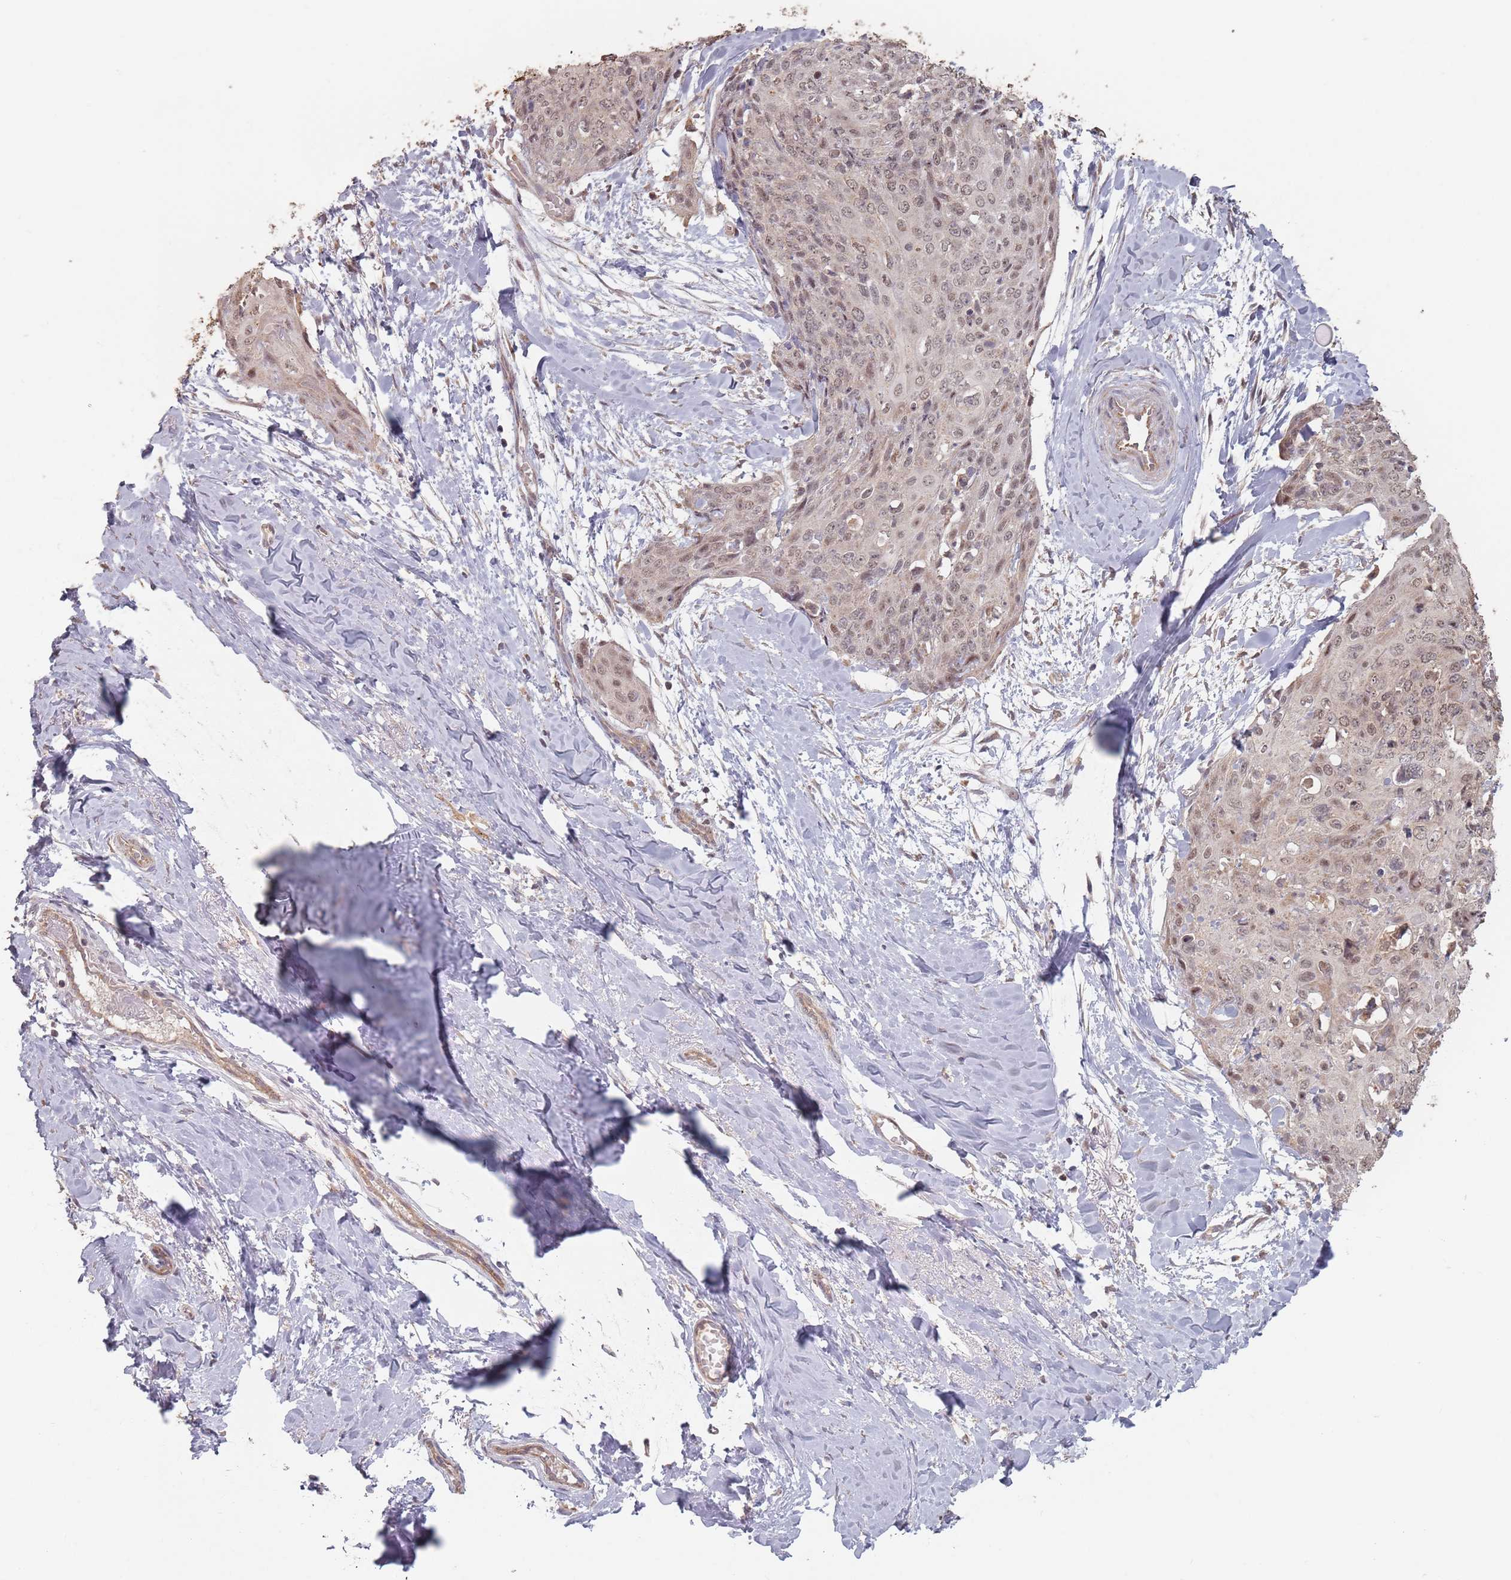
{"staining": {"intensity": "weak", "quantity": ">75%", "location": "cytoplasmic/membranous,nuclear"}, "tissue": "skin cancer", "cell_type": "Tumor cells", "image_type": "cancer", "snomed": [{"axis": "morphology", "description": "Squamous cell carcinoma, NOS"}, {"axis": "topography", "description": "Skin"}, {"axis": "topography", "description": "Vulva"}], "caption": "This image displays skin cancer stained with immunohistochemistry (IHC) to label a protein in brown. The cytoplasmic/membranous and nuclear of tumor cells show weak positivity for the protein. Nuclei are counter-stained blue.", "gene": "VPS52", "patient": {"sex": "female", "age": 85}}